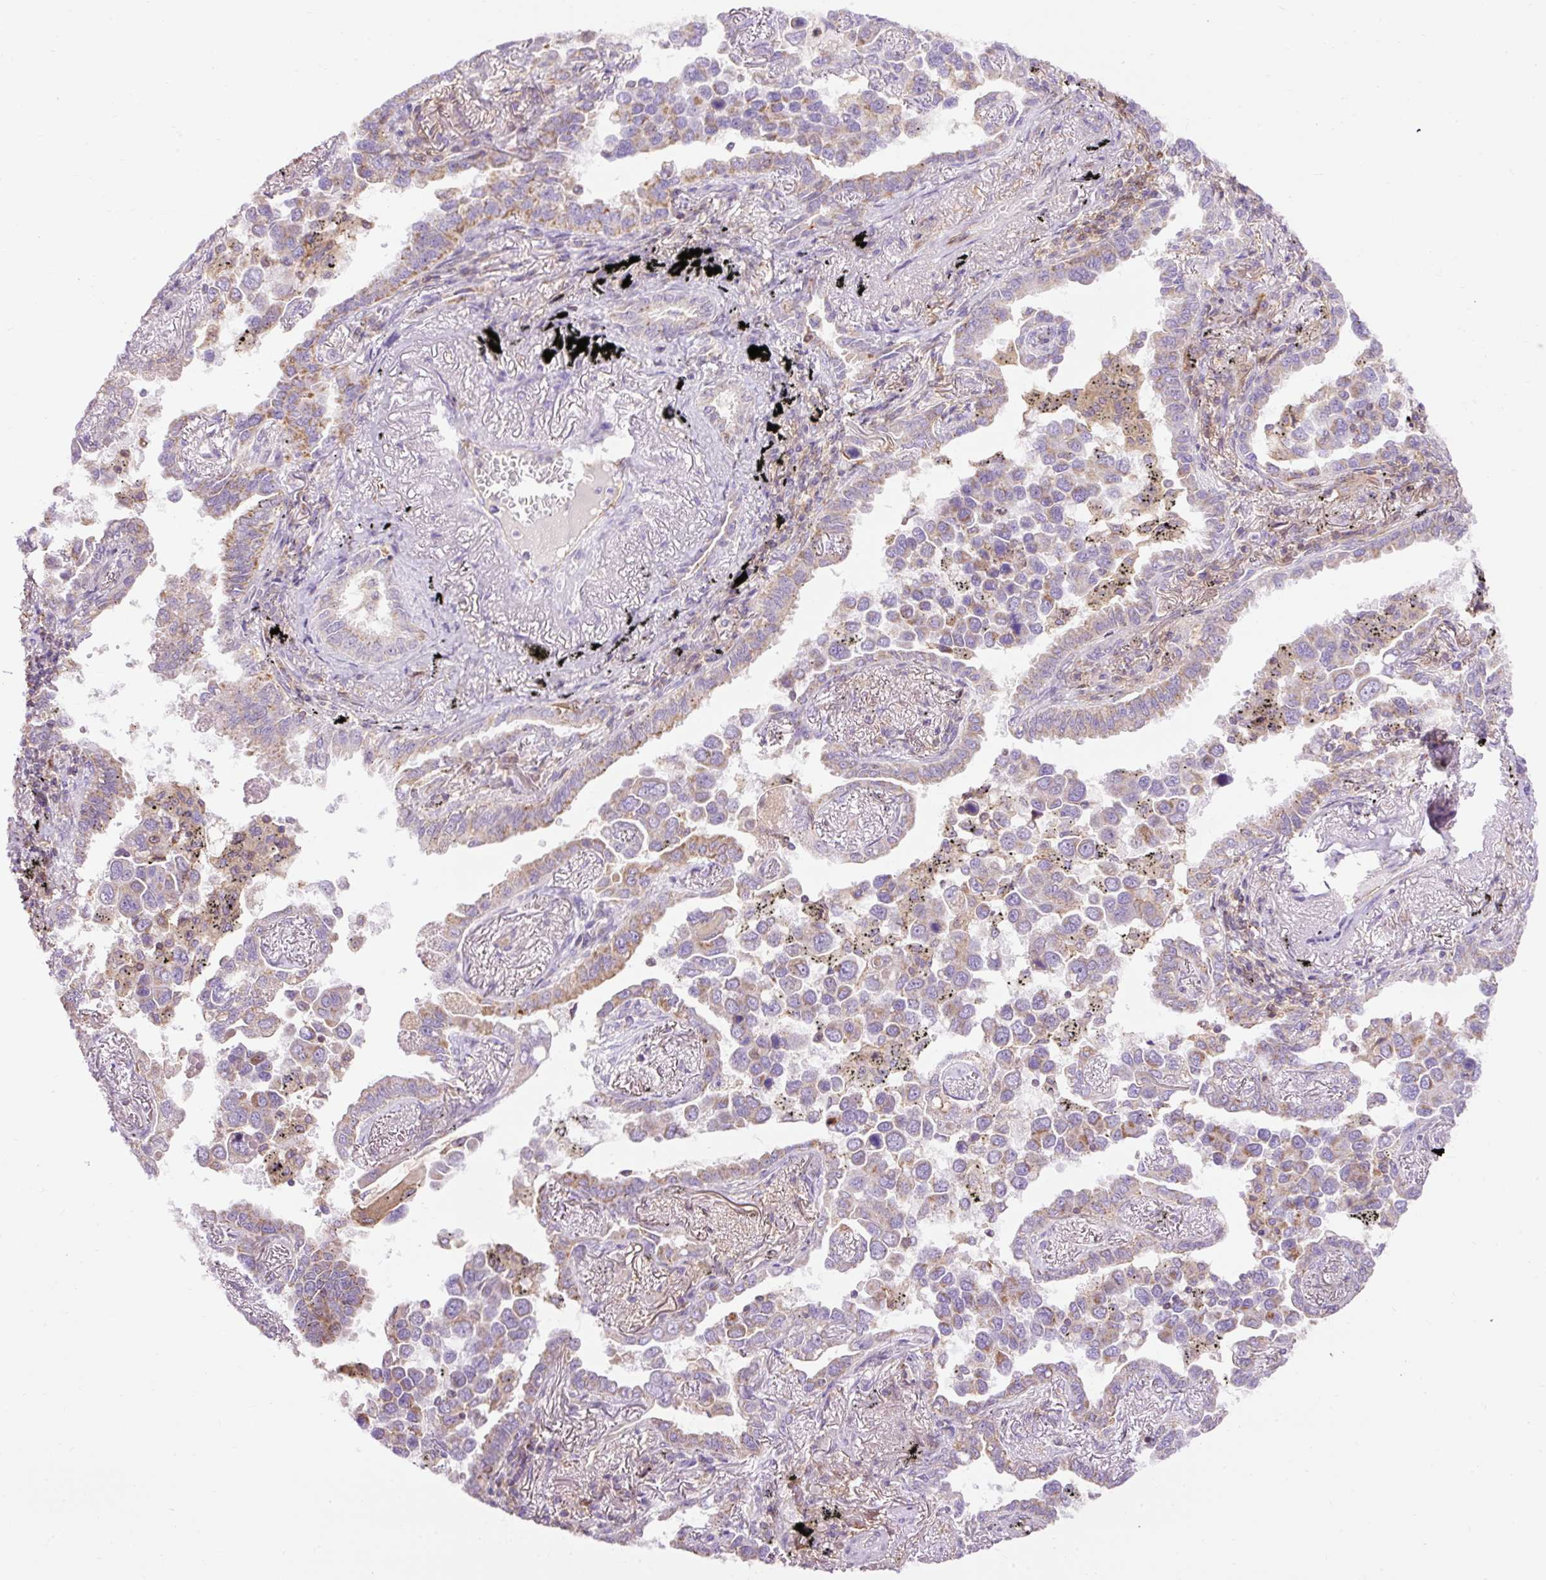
{"staining": {"intensity": "weak", "quantity": "25%-75%", "location": "cytoplasmic/membranous"}, "tissue": "lung cancer", "cell_type": "Tumor cells", "image_type": "cancer", "snomed": [{"axis": "morphology", "description": "Adenocarcinoma, NOS"}, {"axis": "topography", "description": "Lung"}], "caption": "Weak cytoplasmic/membranous positivity for a protein is seen in about 25%-75% of tumor cells of lung adenocarcinoma using immunohistochemistry (IHC).", "gene": "CD83", "patient": {"sex": "male", "age": 67}}